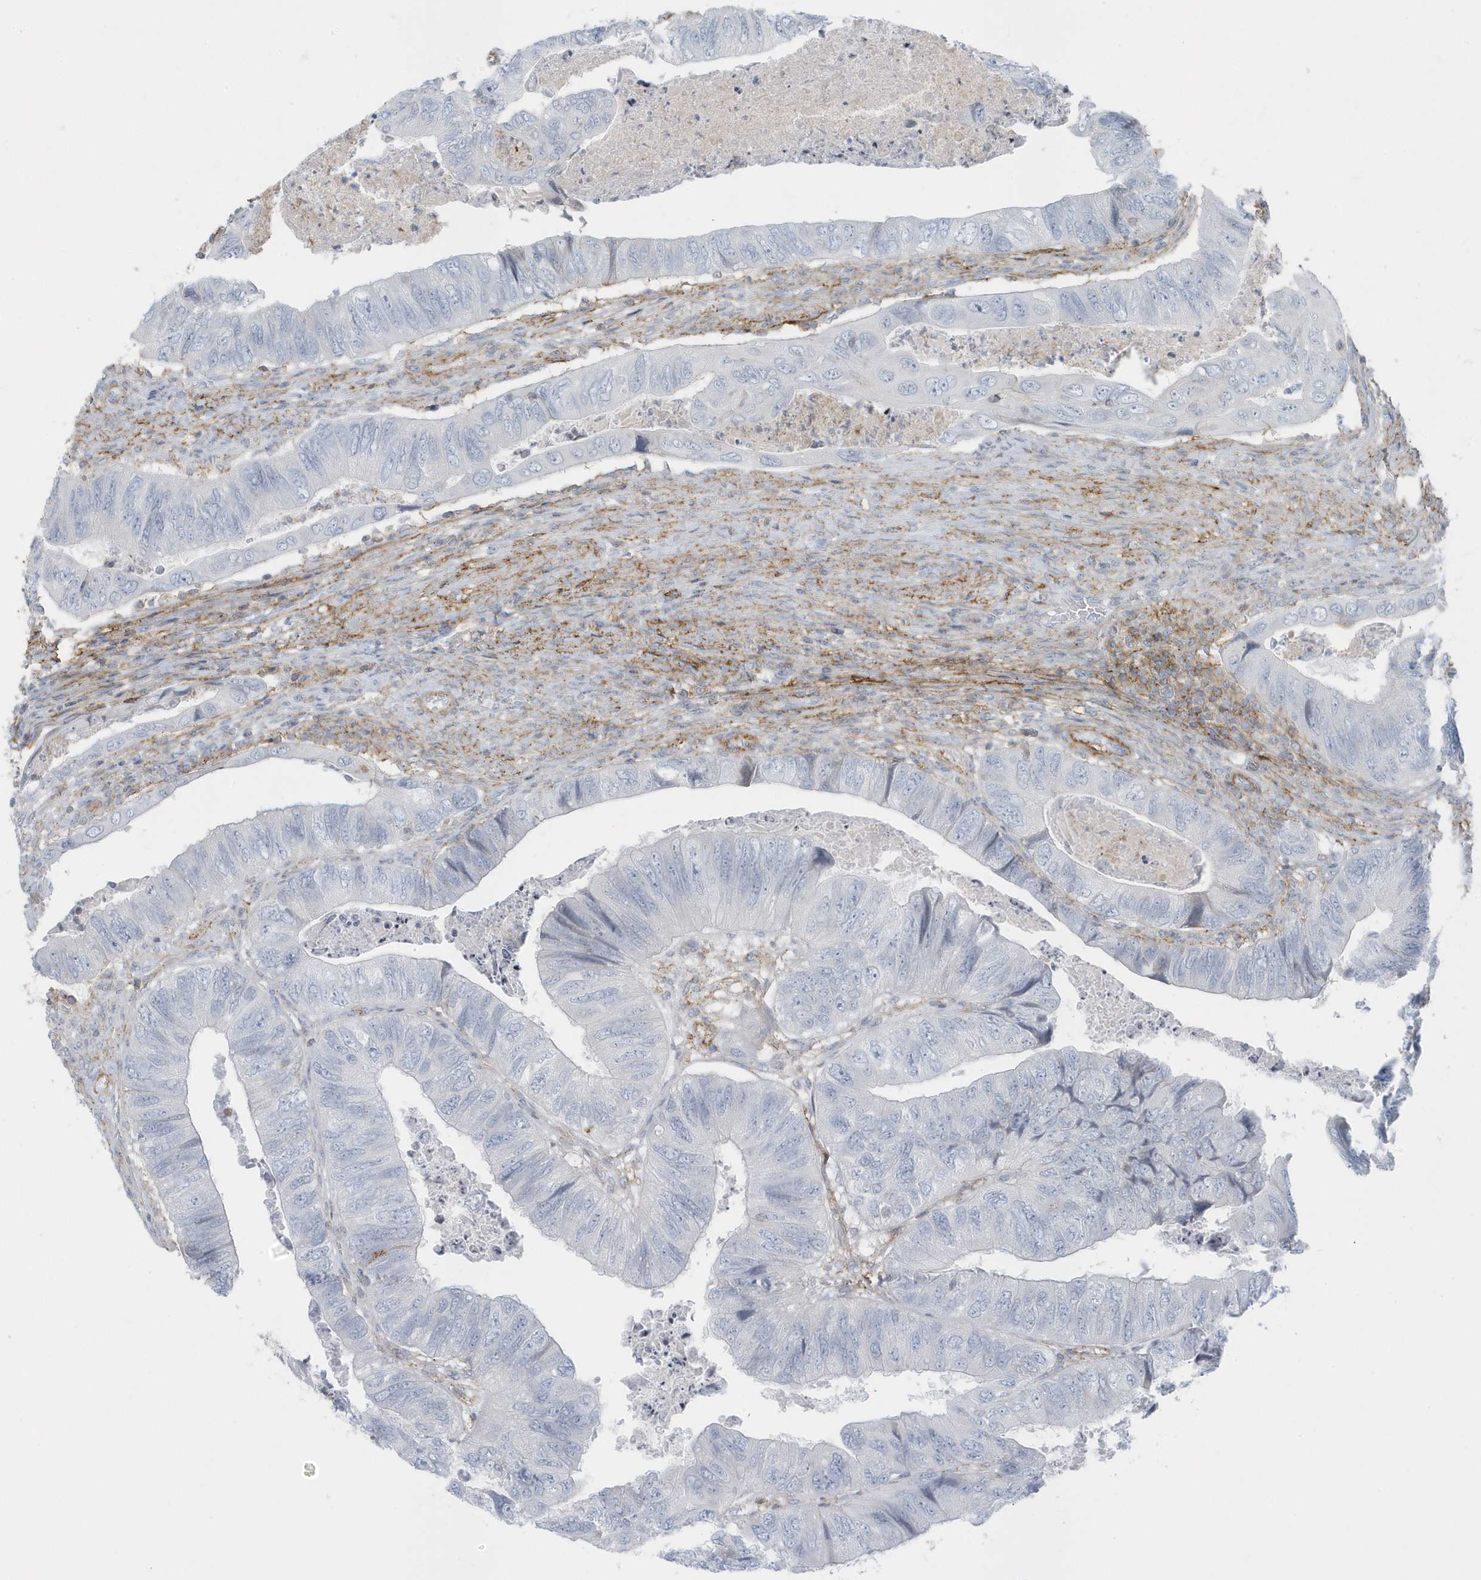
{"staining": {"intensity": "negative", "quantity": "none", "location": "none"}, "tissue": "colorectal cancer", "cell_type": "Tumor cells", "image_type": "cancer", "snomed": [{"axis": "morphology", "description": "Adenocarcinoma, NOS"}, {"axis": "topography", "description": "Rectum"}], "caption": "High power microscopy photomicrograph of an immunohistochemistry histopathology image of colorectal cancer, revealing no significant expression in tumor cells.", "gene": "CACNB2", "patient": {"sex": "male", "age": 63}}